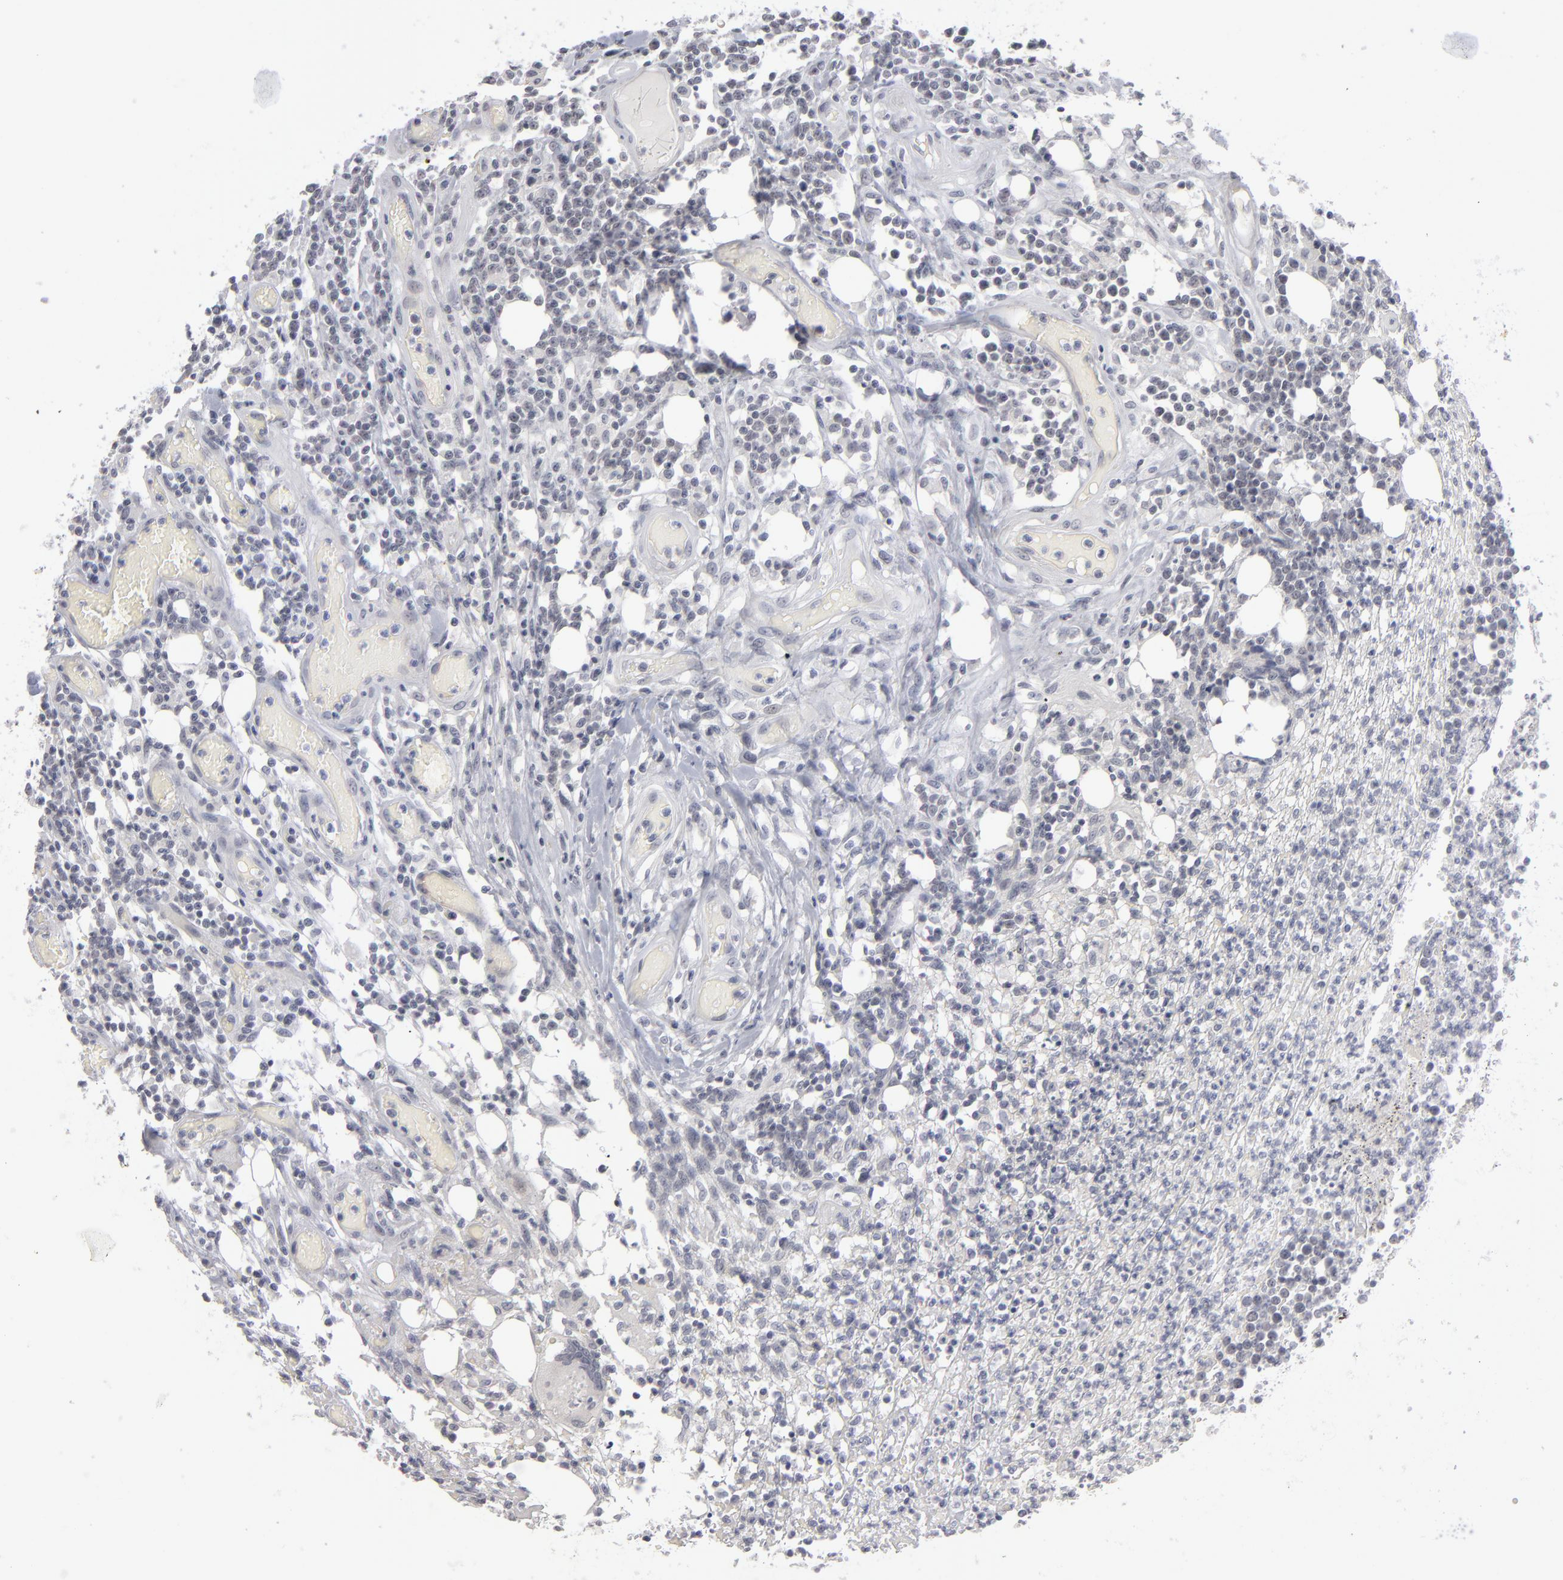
{"staining": {"intensity": "negative", "quantity": "none", "location": "none"}, "tissue": "lymphoma", "cell_type": "Tumor cells", "image_type": "cancer", "snomed": [{"axis": "morphology", "description": "Malignant lymphoma, non-Hodgkin's type, High grade"}, {"axis": "topography", "description": "Colon"}], "caption": "Malignant lymphoma, non-Hodgkin's type (high-grade) was stained to show a protein in brown. There is no significant positivity in tumor cells. The staining was performed using DAB (3,3'-diaminobenzidine) to visualize the protein expression in brown, while the nuclei were stained in blue with hematoxylin (Magnification: 20x).", "gene": "KIAA1210", "patient": {"sex": "male", "age": 82}}